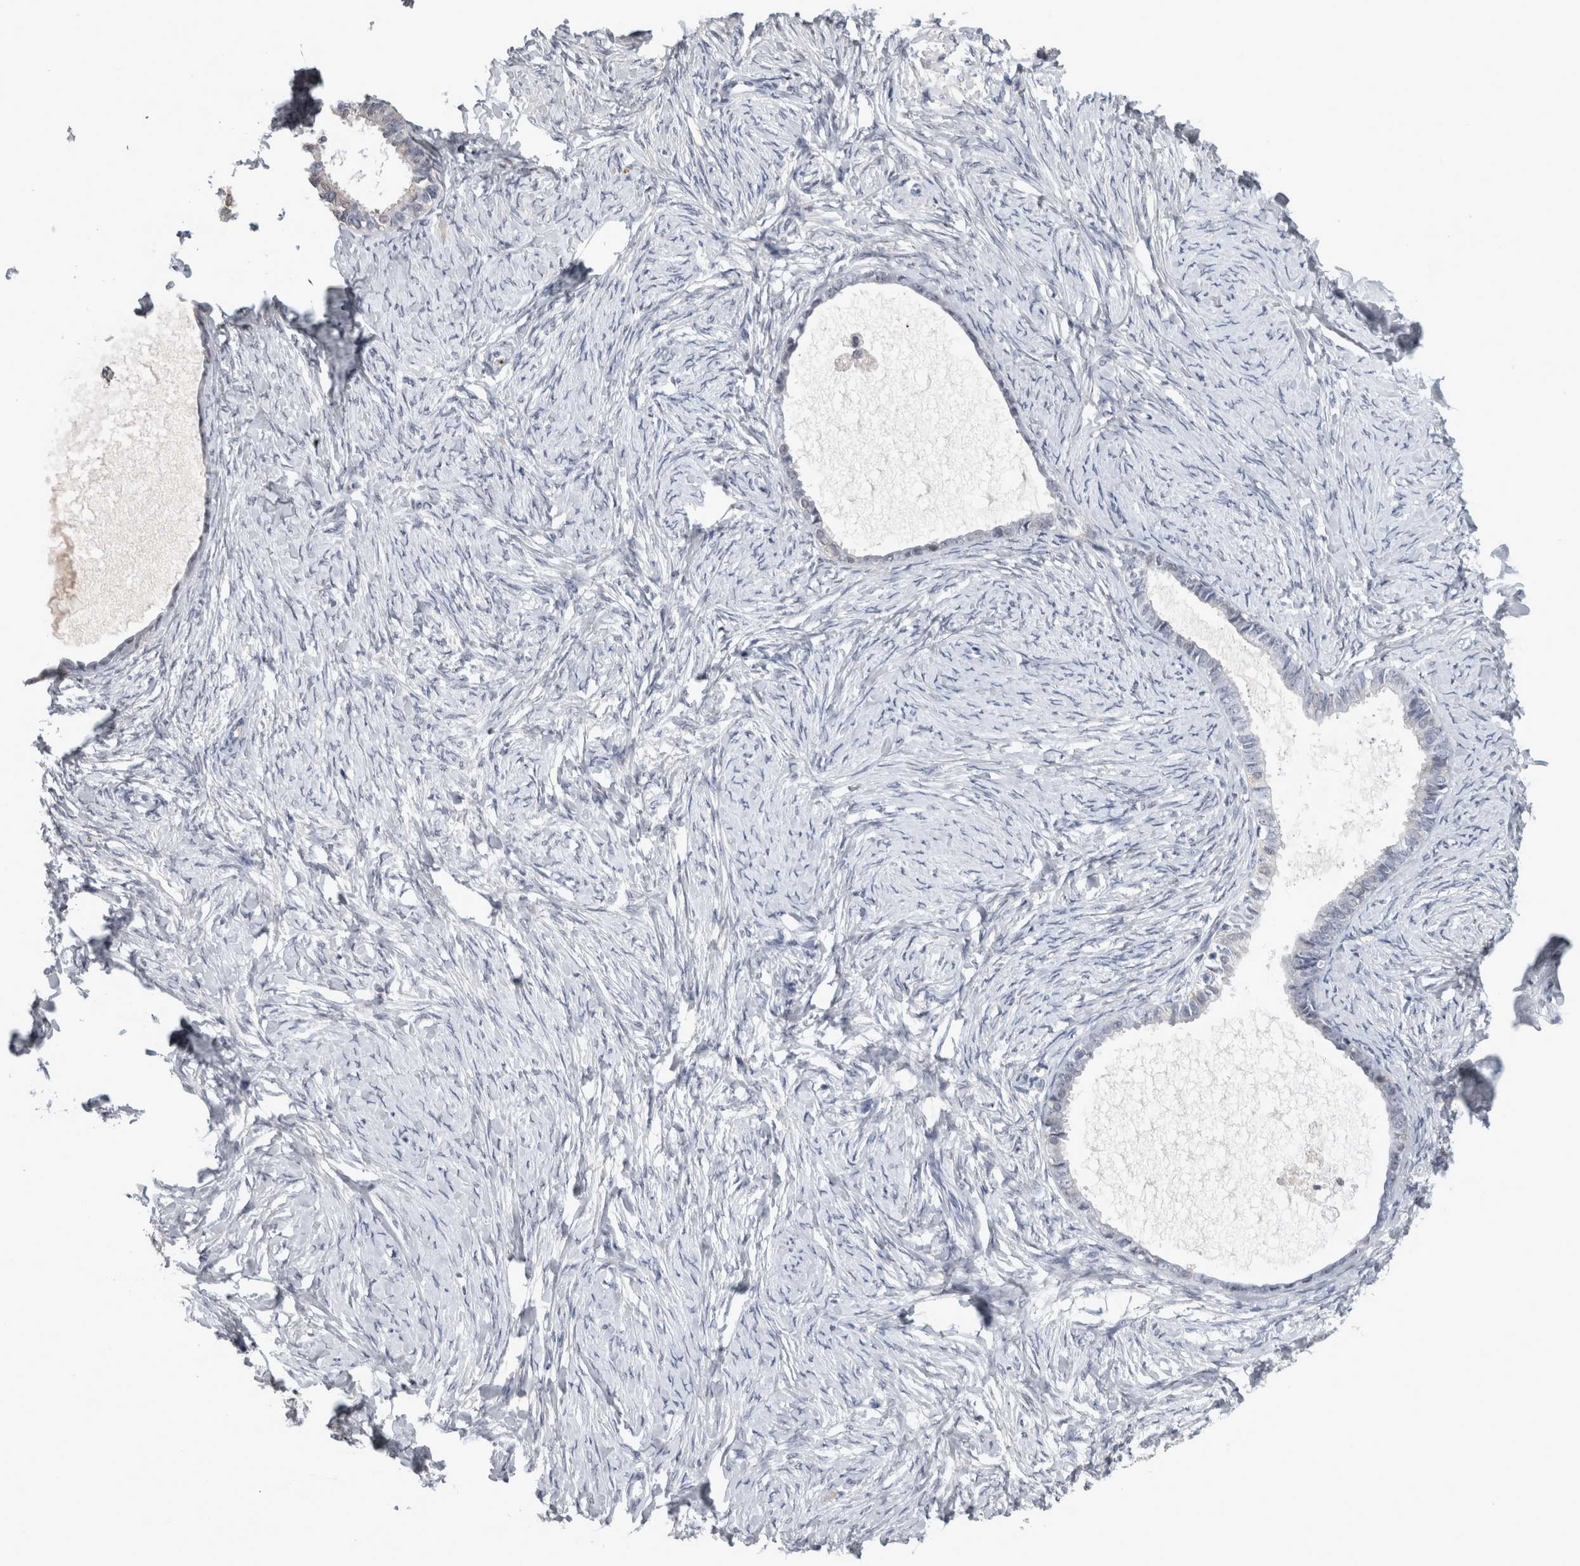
{"staining": {"intensity": "negative", "quantity": "none", "location": "none"}, "tissue": "ovarian cancer", "cell_type": "Tumor cells", "image_type": "cancer", "snomed": [{"axis": "morphology", "description": "Cystadenocarcinoma, serous, NOS"}, {"axis": "topography", "description": "Ovary"}], "caption": "Serous cystadenocarcinoma (ovarian) was stained to show a protein in brown. There is no significant positivity in tumor cells.", "gene": "PEBP4", "patient": {"sex": "female", "age": 79}}